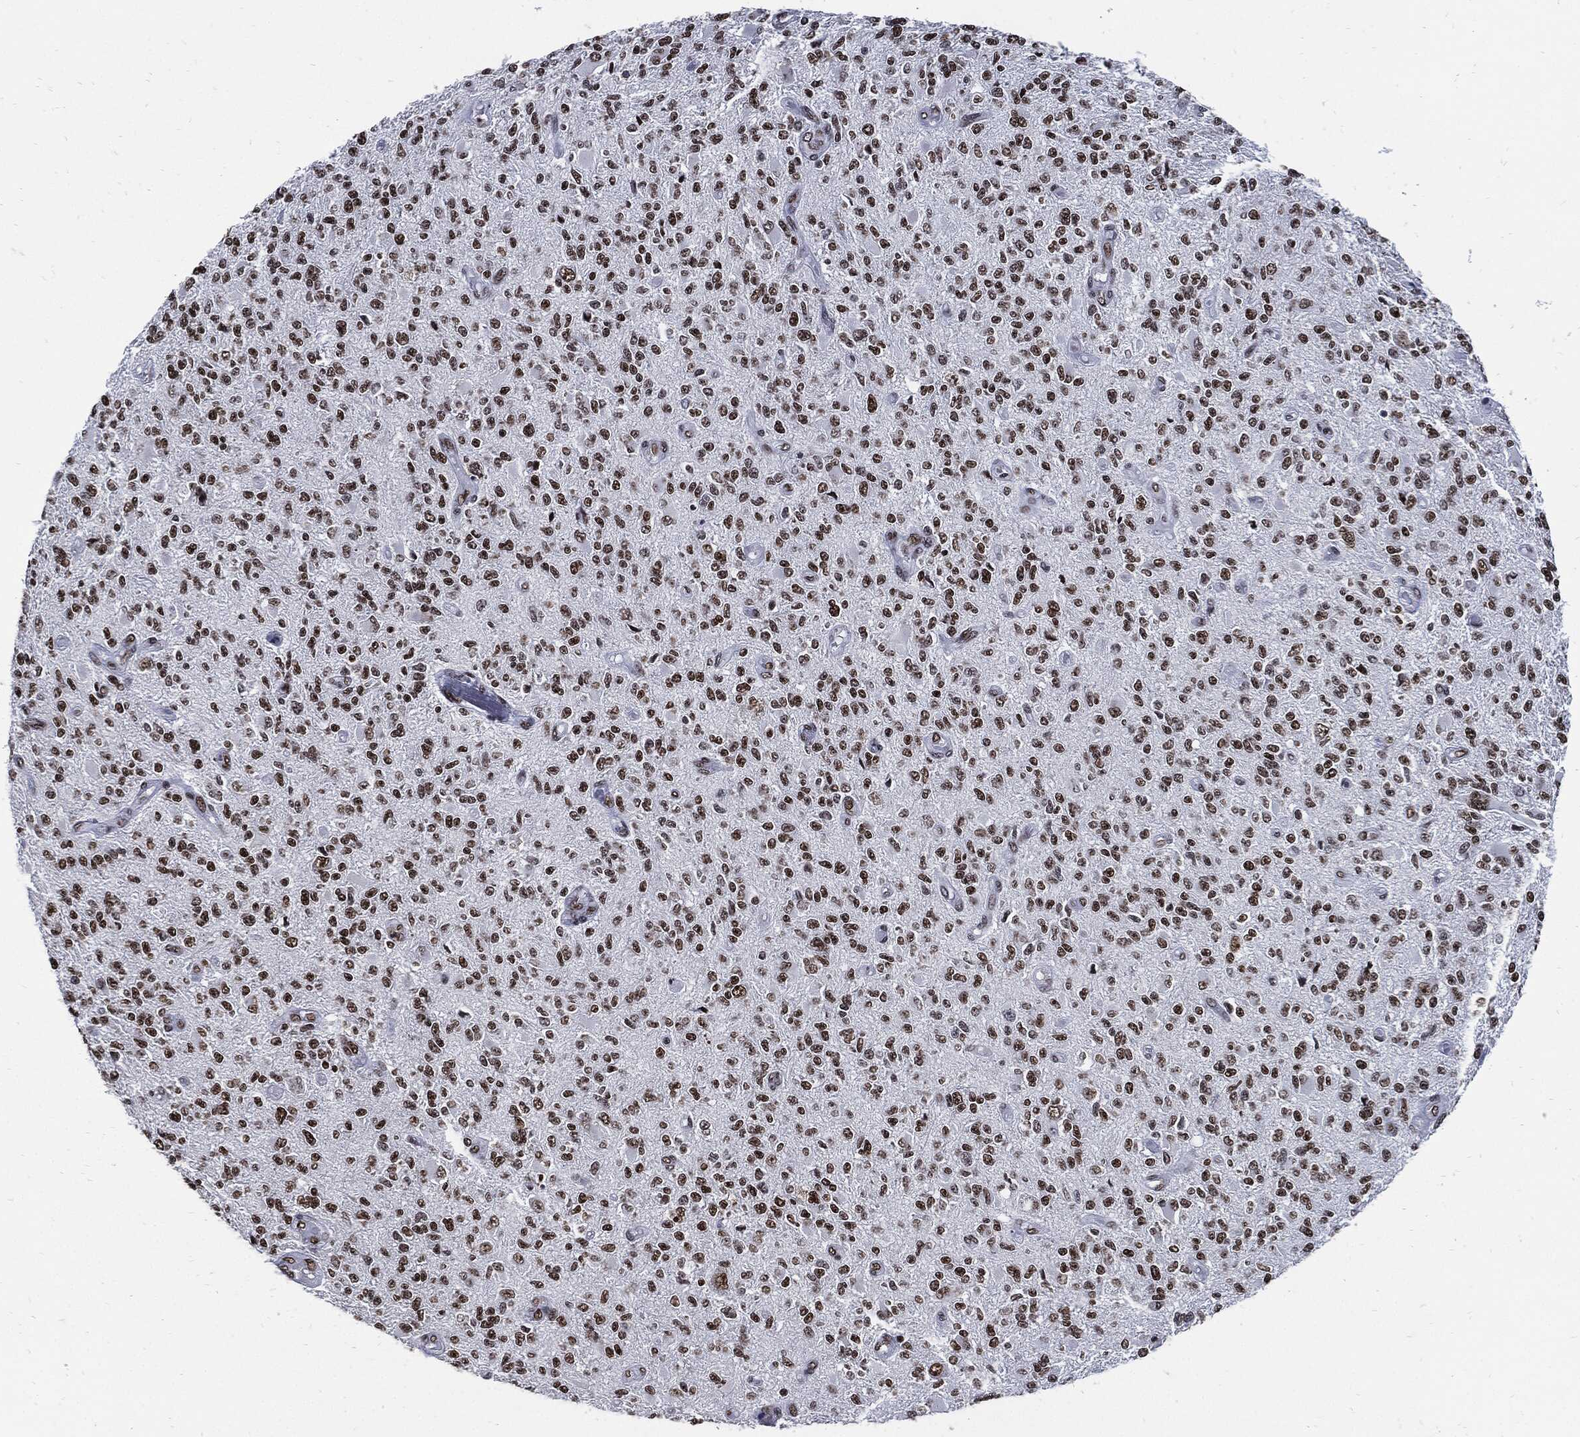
{"staining": {"intensity": "strong", "quantity": ">75%", "location": "nuclear"}, "tissue": "glioma", "cell_type": "Tumor cells", "image_type": "cancer", "snomed": [{"axis": "morphology", "description": "Glioma, malignant, High grade"}, {"axis": "topography", "description": "Brain"}], "caption": "IHC image of neoplastic tissue: human malignant glioma (high-grade) stained using IHC shows high levels of strong protein expression localized specifically in the nuclear of tumor cells, appearing as a nuclear brown color.", "gene": "TERF2", "patient": {"sex": "female", "age": 63}}